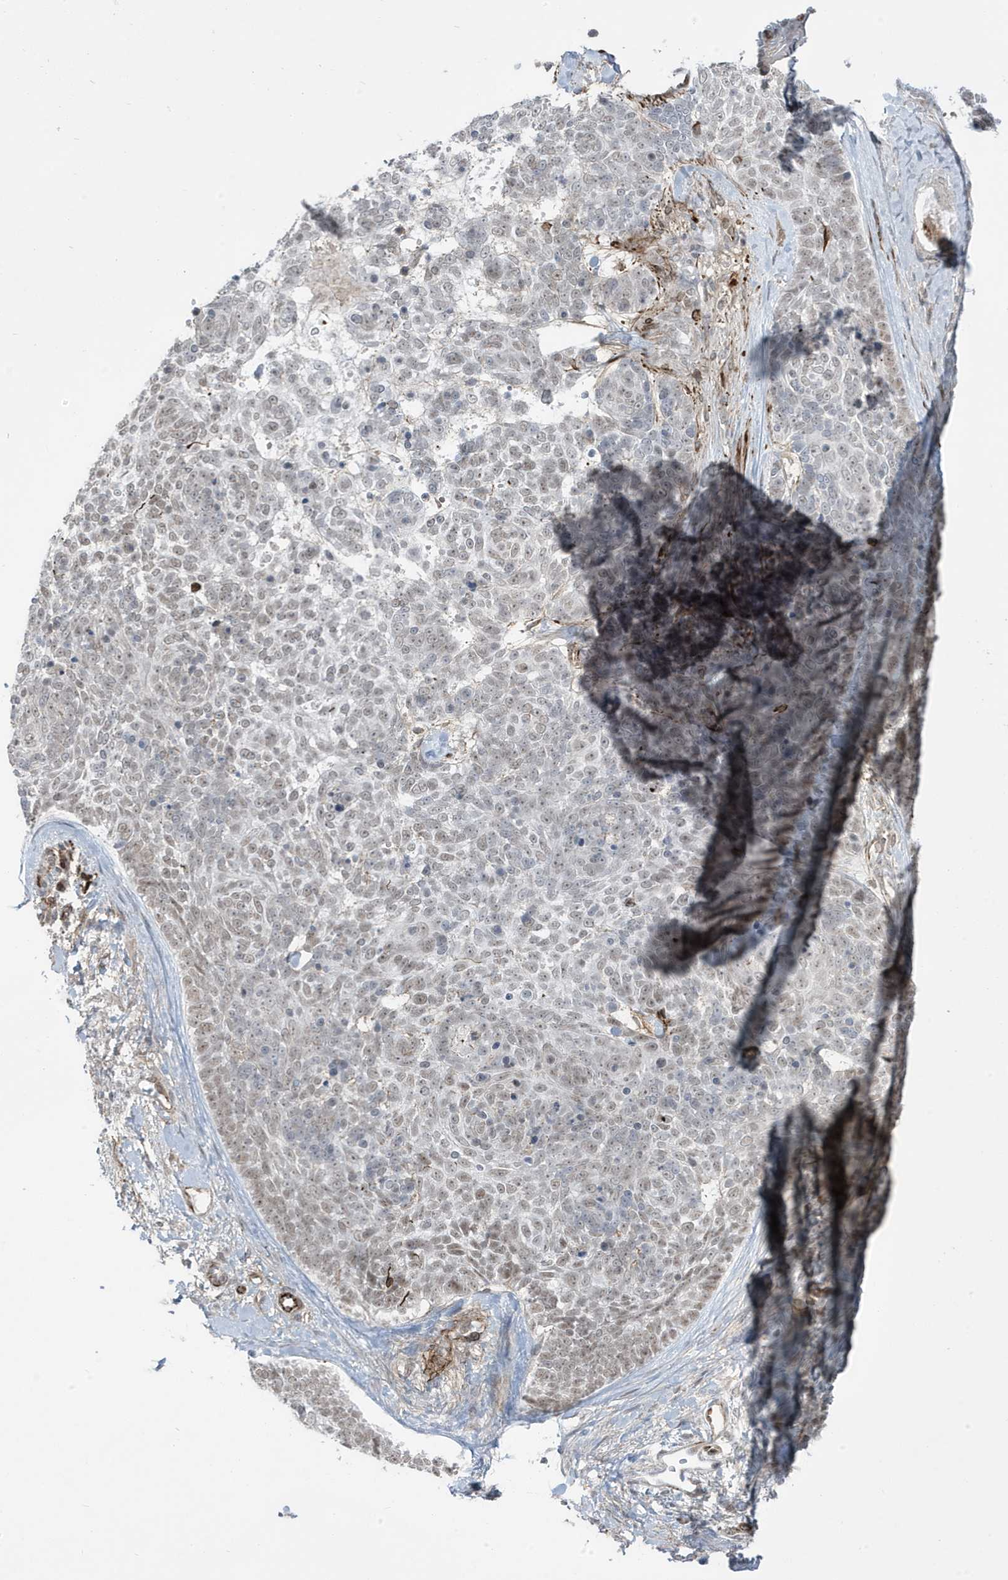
{"staining": {"intensity": "weak", "quantity": "25%-75%", "location": "nuclear"}, "tissue": "skin cancer", "cell_type": "Tumor cells", "image_type": "cancer", "snomed": [{"axis": "morphology", "description": "Basal cell carcinoma"}, {"axis": "topography", "description": "Skin"}], "caption": "Immunohistochemical staining of skin cancer displays weak nuclear protein positivity in approximately 25%-75% of tumor cells.", "gene": "ADAMTSL3", "patient": {"sex": "female", "age": 81}}